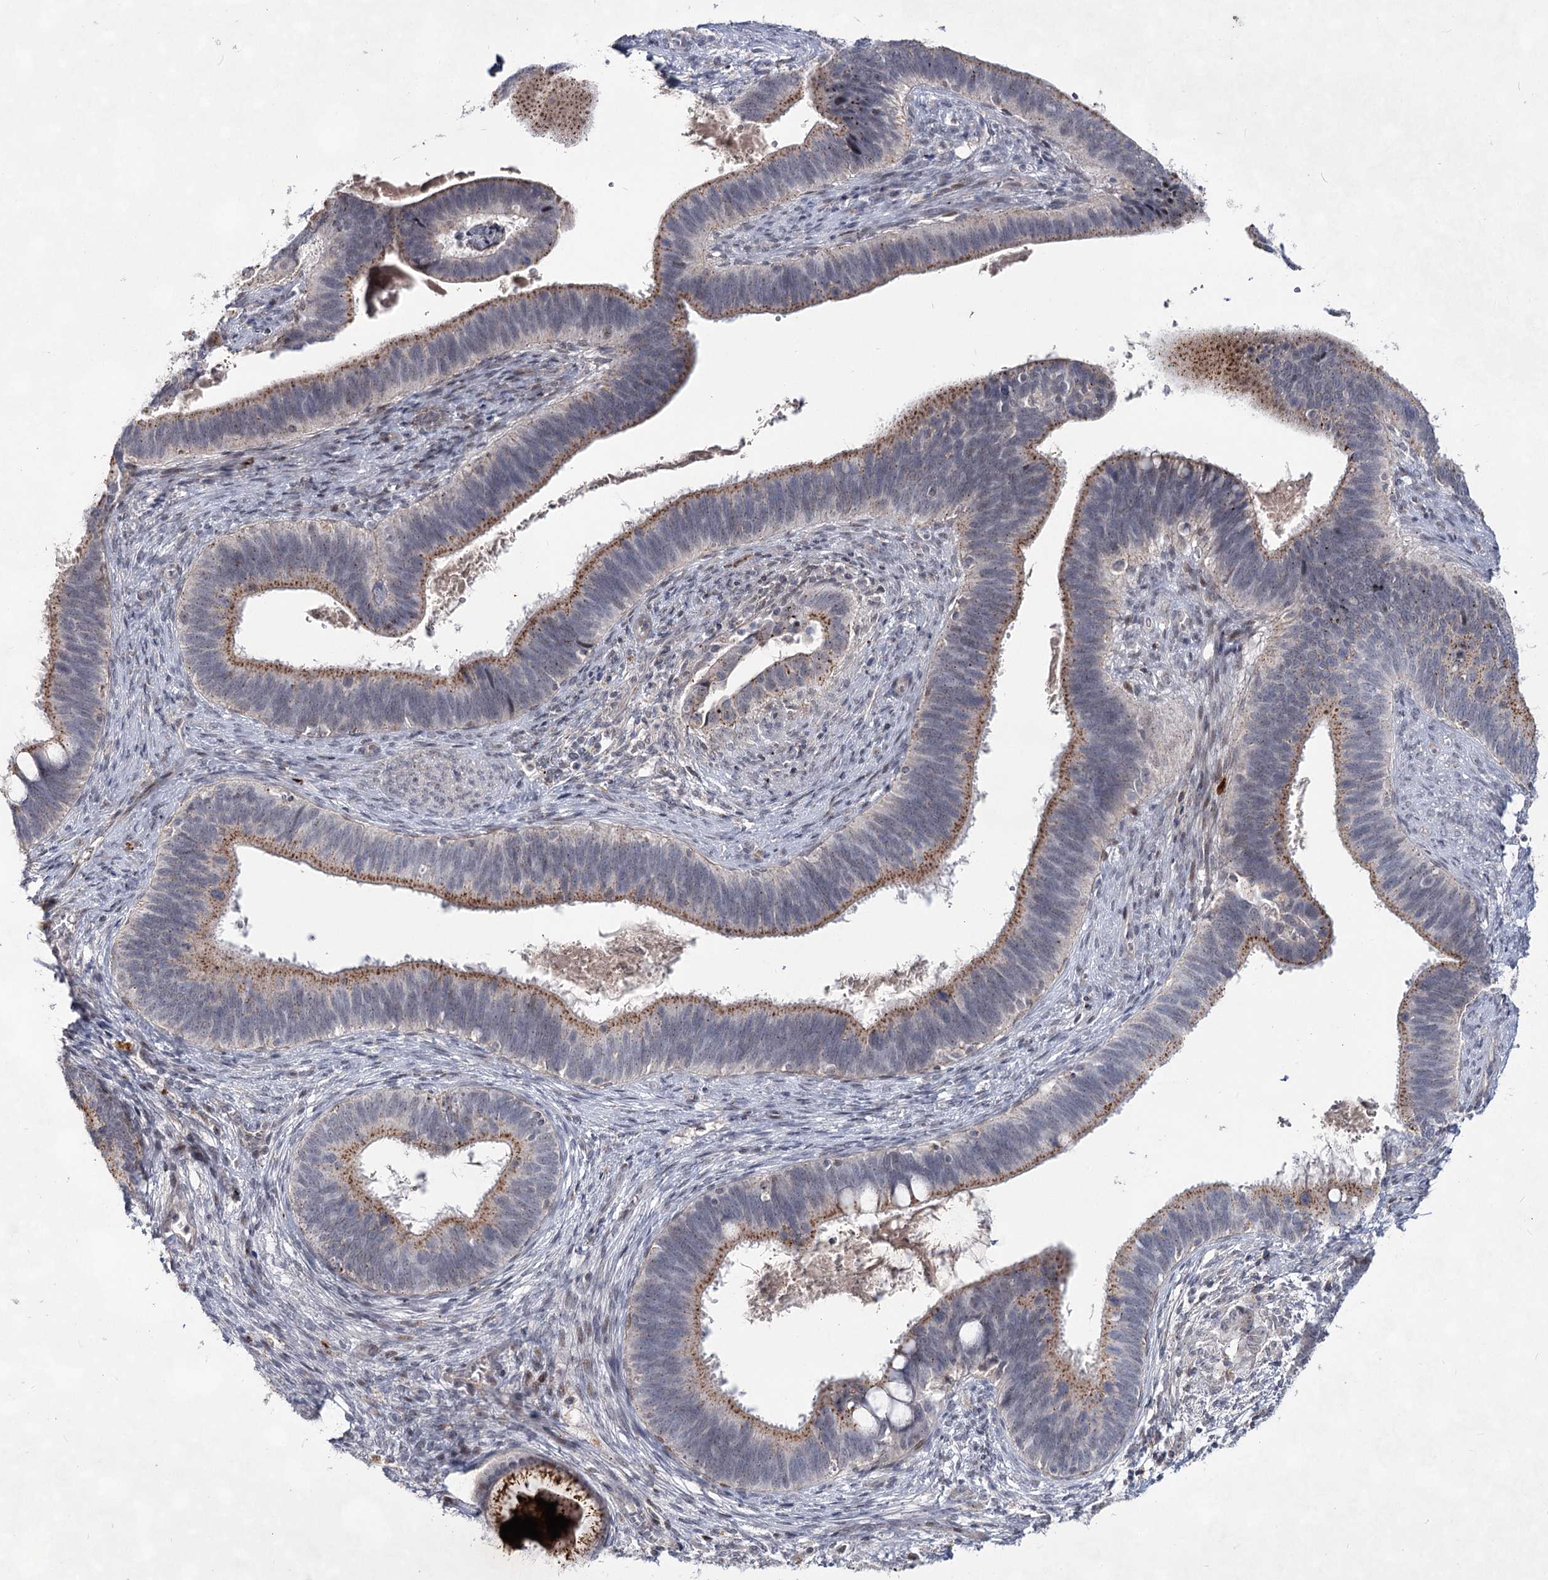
{"staining": {"intensity": "moderate", "quantity": ">75%", "location": "cytoplasmic/membranous"}, "tissue": "cervical cancer", "cell_type": "Tumor cells", "image_type": "cancer", "snomed": [{"axis": "morphology", "description": "Adenocarcinoma, NOS"}, {"axis": "topography", "description": "Cervix"}], "caption": "Human adenocarcinoma (cervical) stained with a protein marker exhibits moderate staining in tumor cells.", "gene": "ATL2", "patient": {"sex": "female", "age": 42}}